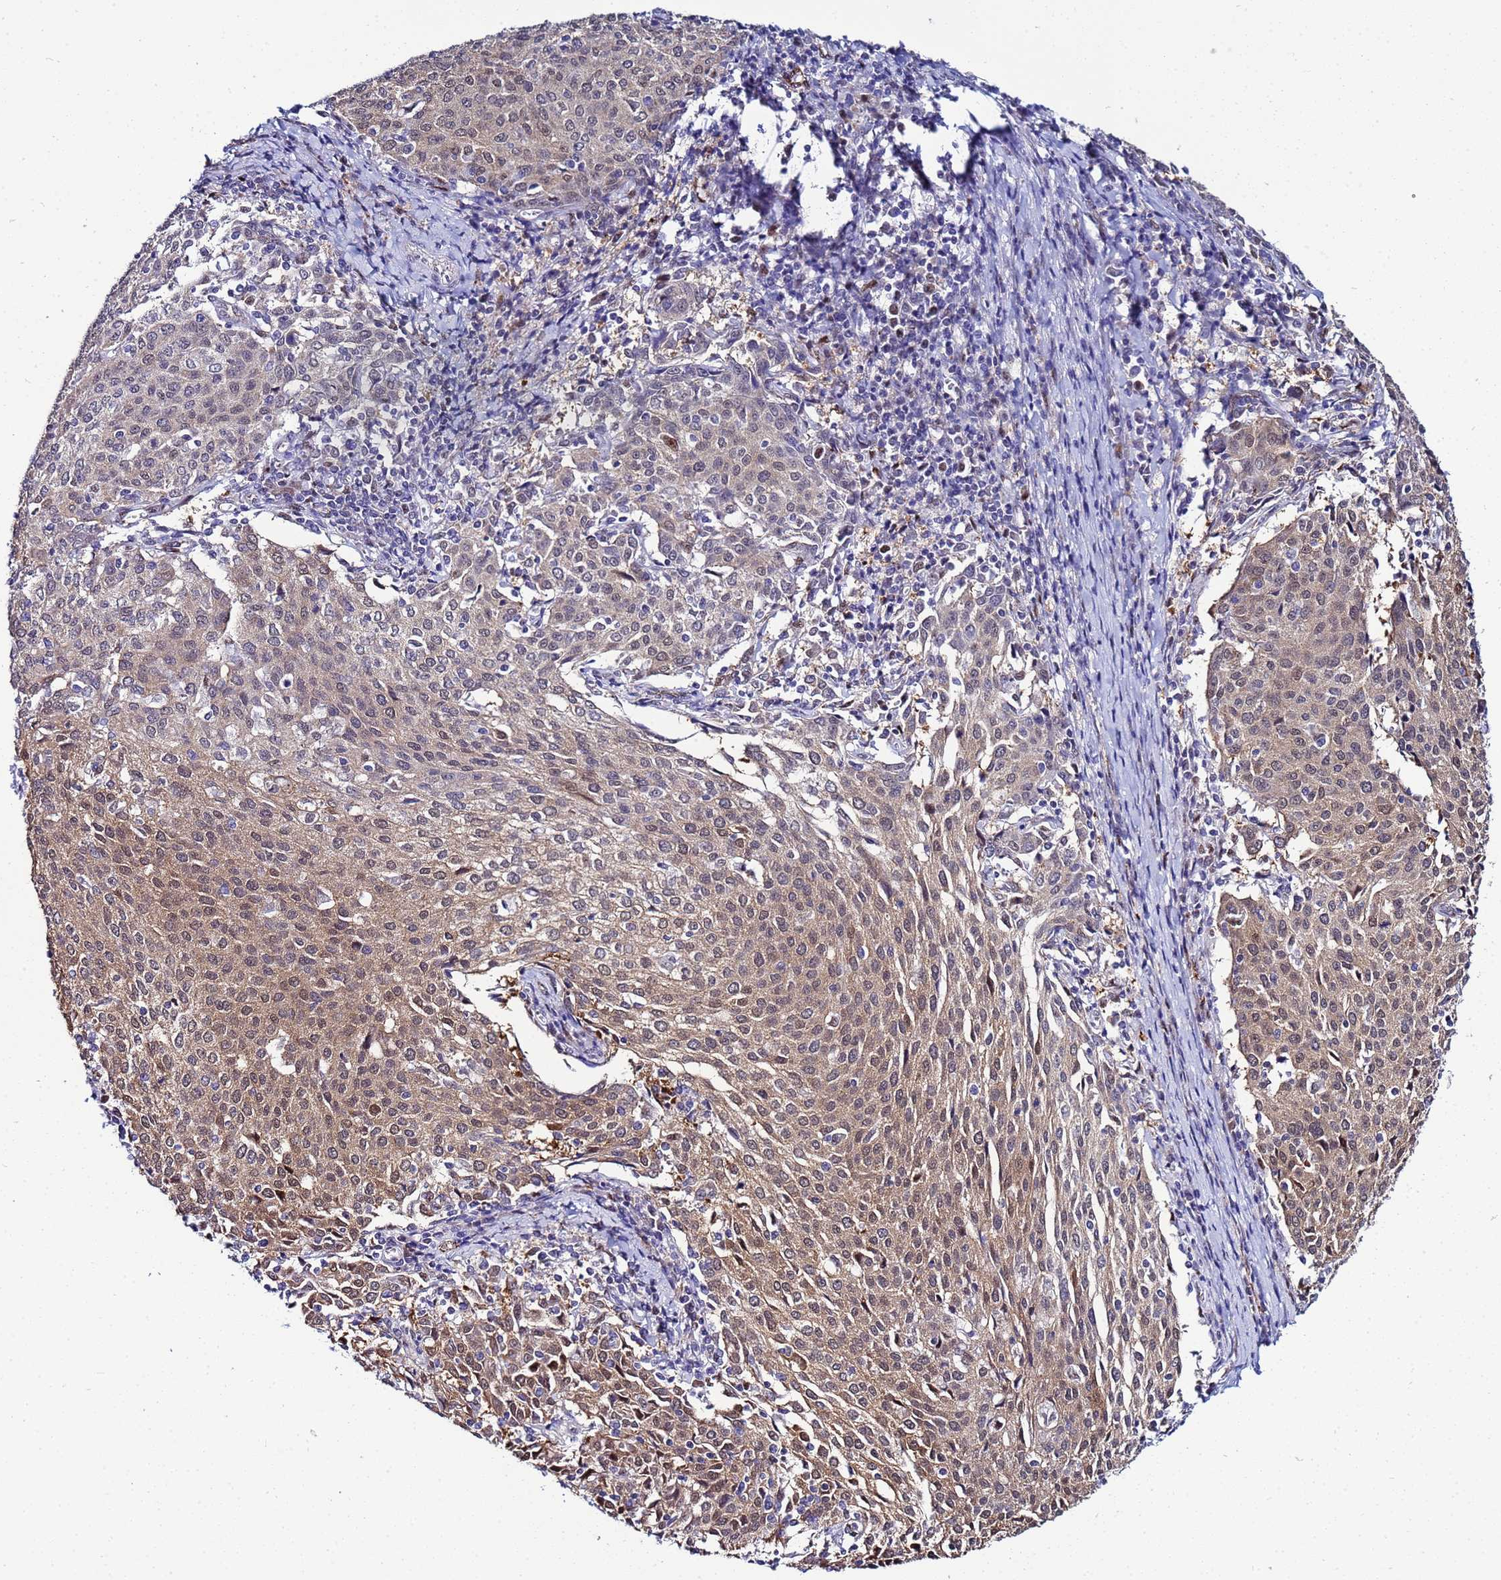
{"staining": {"intensity": "moderate", "quantity": ">75%", "location": "cytoplasmic/membranous,nuclear"}, "tissue": "cervical cancer", "cell_type": "Tumor cells", "image_type": "cancer", "snomed": [{"axis": "morphology", "description": "Squamous cell carcinoma, NOS"}, {"axis": "topography", "description": "Cervix"}], "caption": "Immunohistochemical staining of human cervical squamous cell carcinoma displays medium levels of moderate cytoplasmic/membranous and nuclear staining in approximately >75% of tumor cells.", "gene": "SLC25A37", "patient": {"sex": "female", "age": 46}}